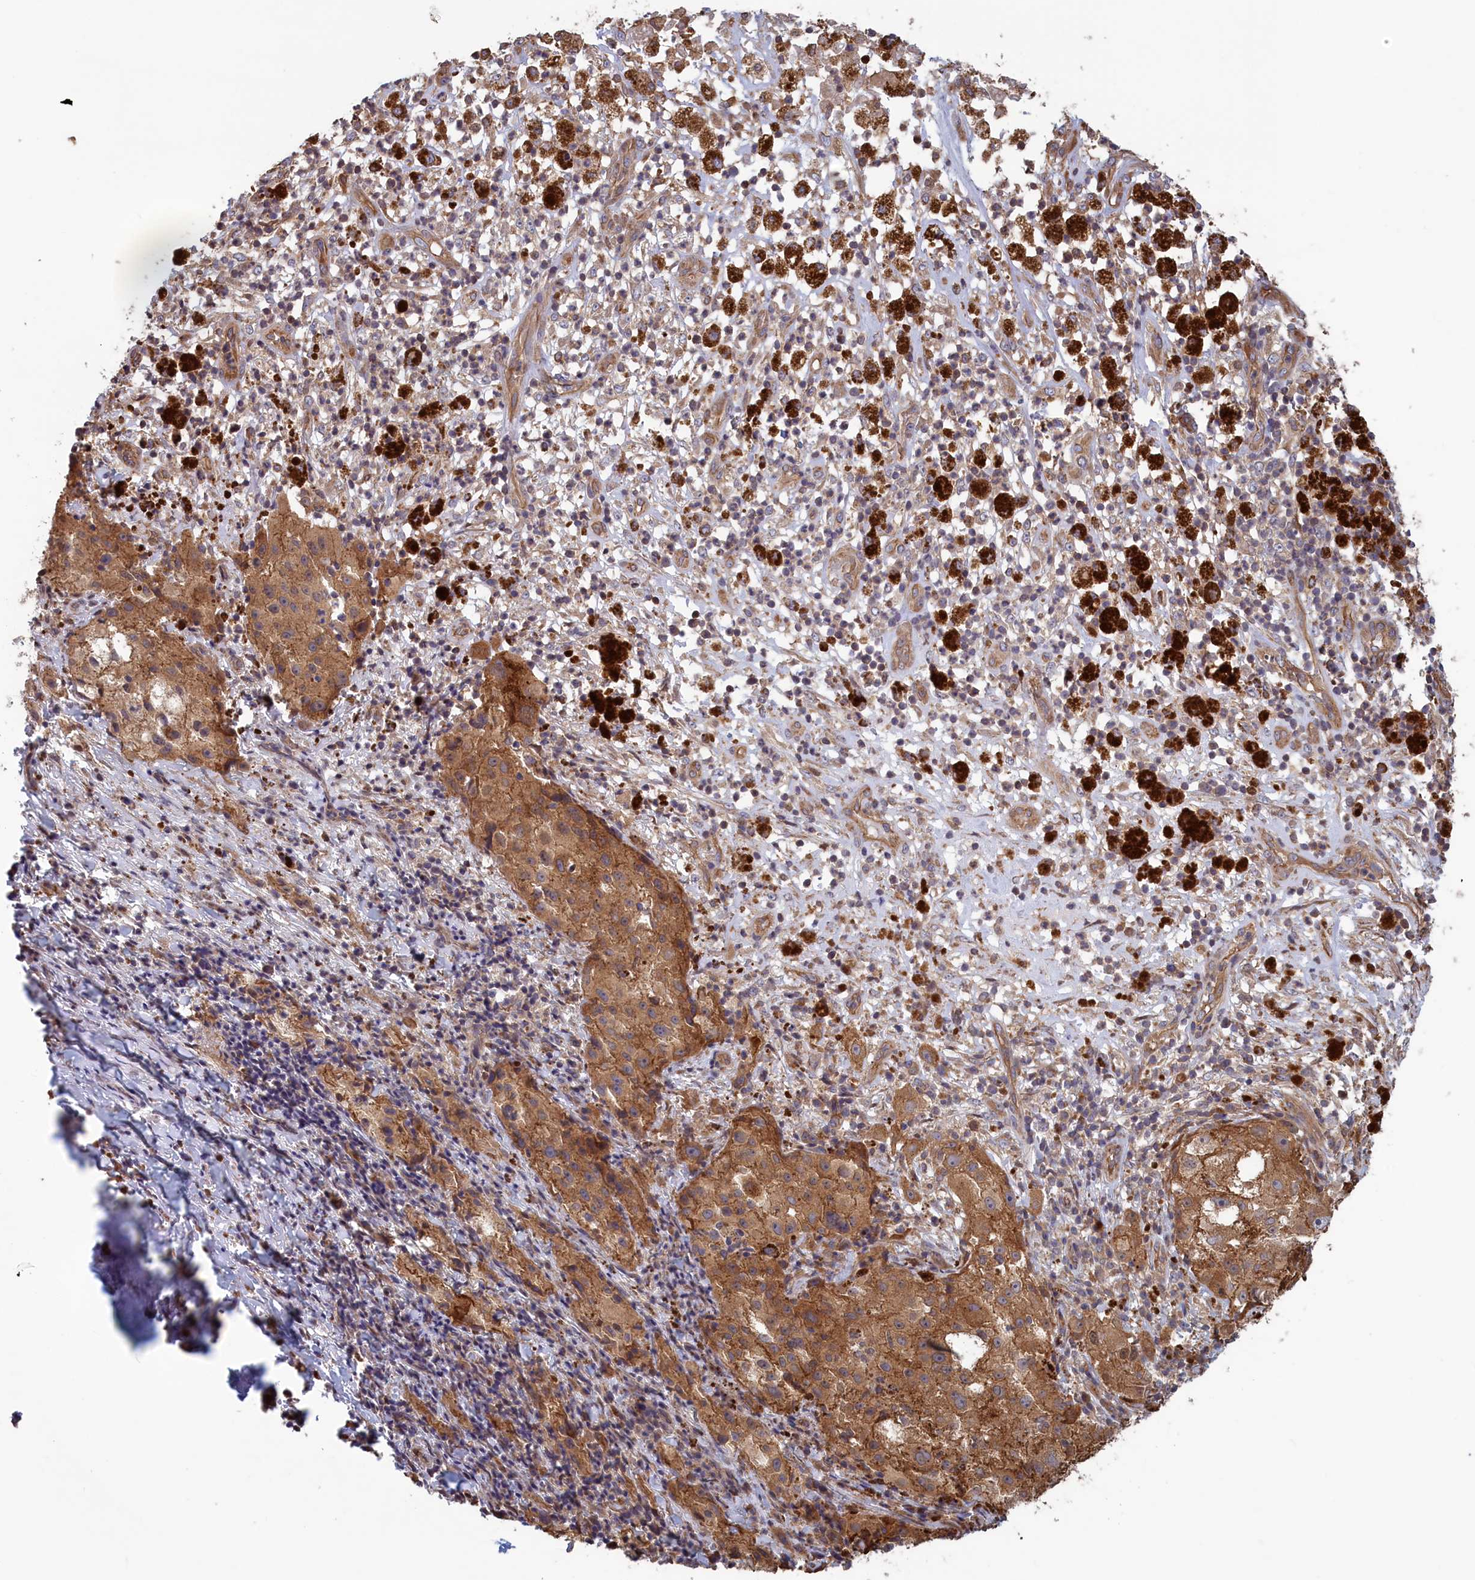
{"staining": {"intensity": "moderate", "quantity": ">75%", "location": "cytoplasmic/membranous"}, "tissue": "melanoma", "cell_type": "Tumor cells", "image_type": "cancer", "snomed": [{"axis": "morphology", "description": "Necrosis, NOS"}, {"axis": "morphology", "description": "Malignant melanoma, NOS"}, {"axis": "topography", "description": "Skin"}], "caption": "A brown stain shows moderate cytoplasmic/membranous expression of a protein in melanoma tumor cells. Nuclei are stained in blue.", "gene": "RILPL1", "patient": {"sex": "female", "age": 87}}